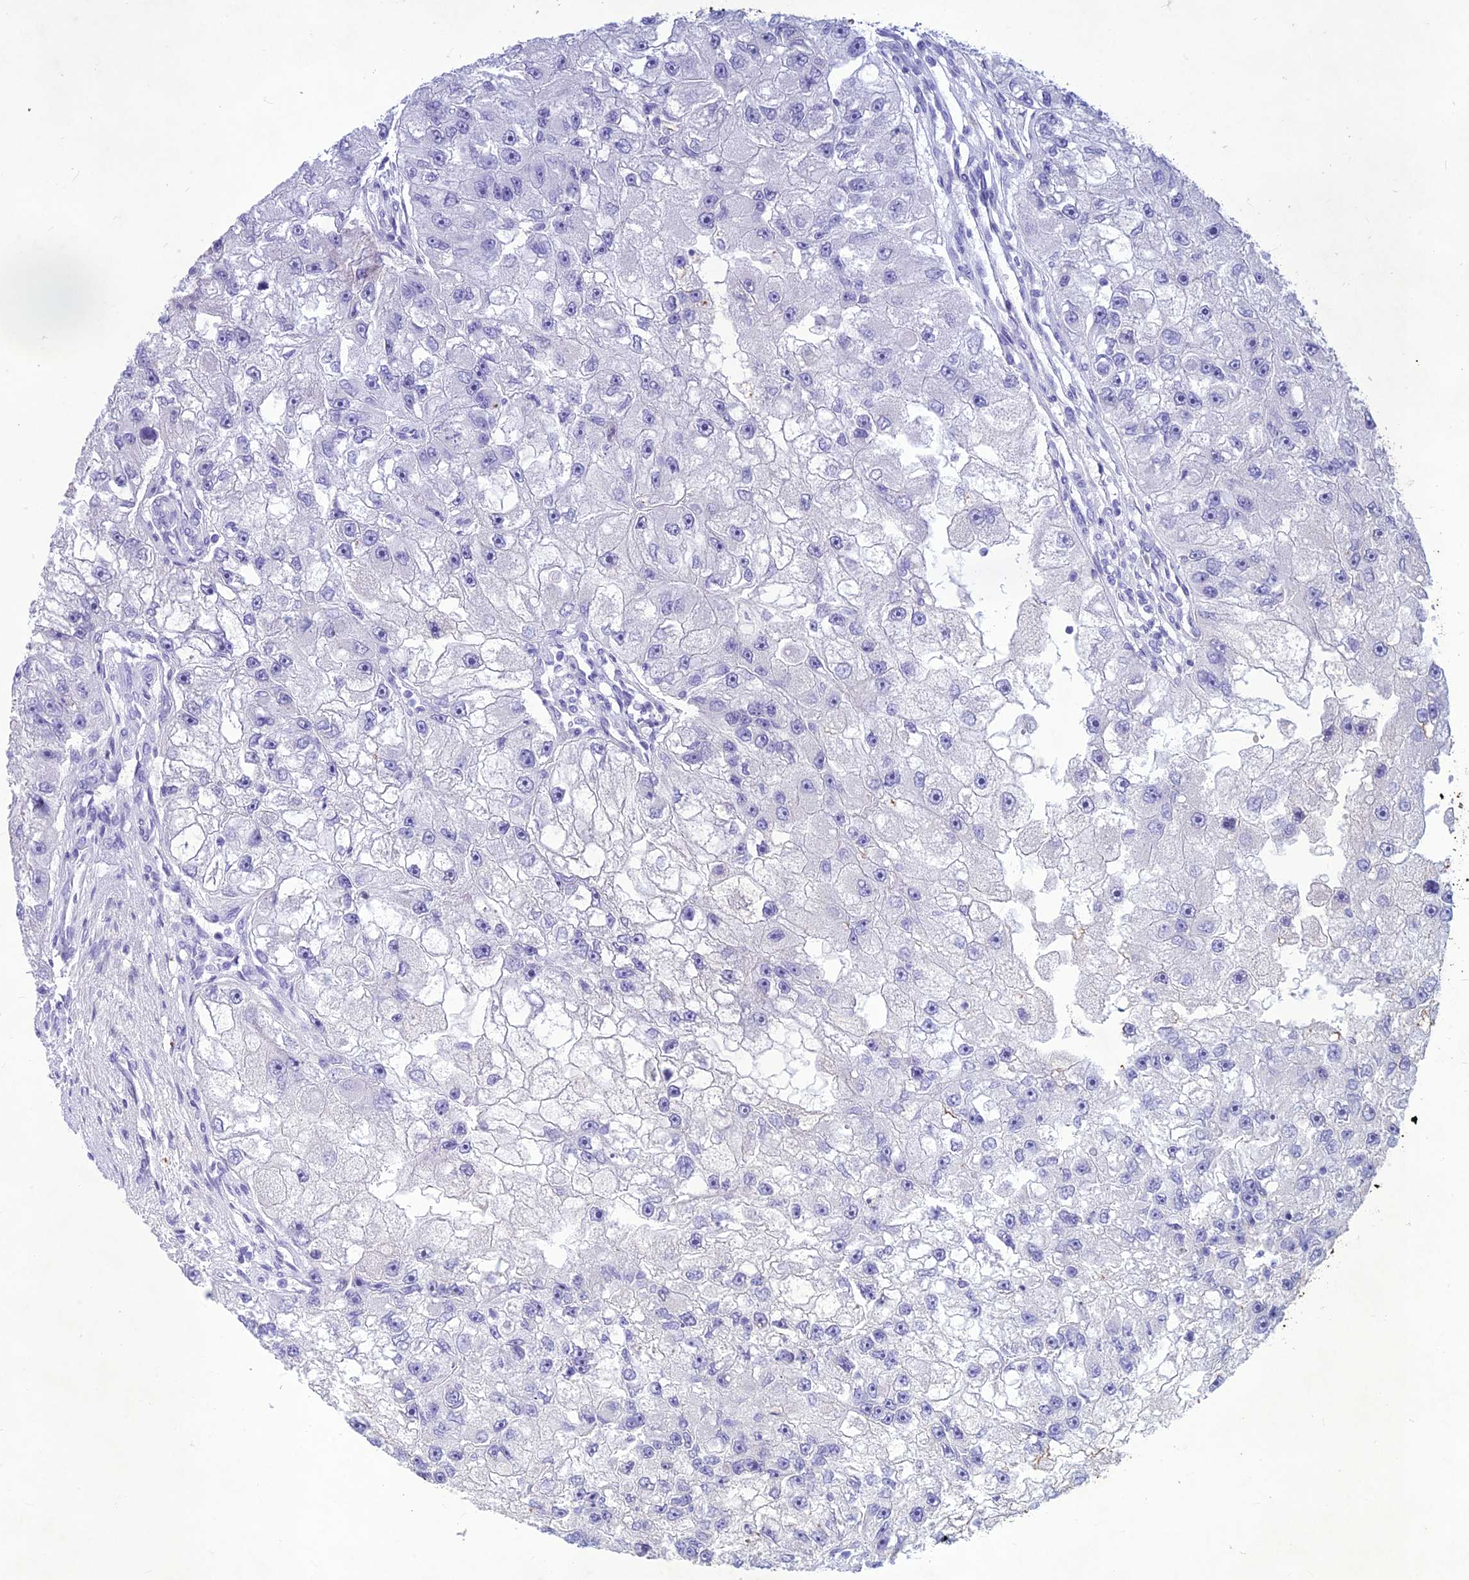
{"staining": {"intensity": "negative", "quantity": "none", "location": "none"}, "tissue": "renal cancer", "cell_type": "Tumor cells", "image_type": "cancer", "snomed": [{"axis": "morphology", "description": "Adenocarcinoma, NOS"}, {"axis": "topography", "description": "Kidney"}], "caption": "High power microscopy photomicrograph of an immunohistochemistry image of renal cancer, revealing no significant expression in tumor cells.", "gene": "IFT172", "patient": {"sex": "male", "age": 63}}